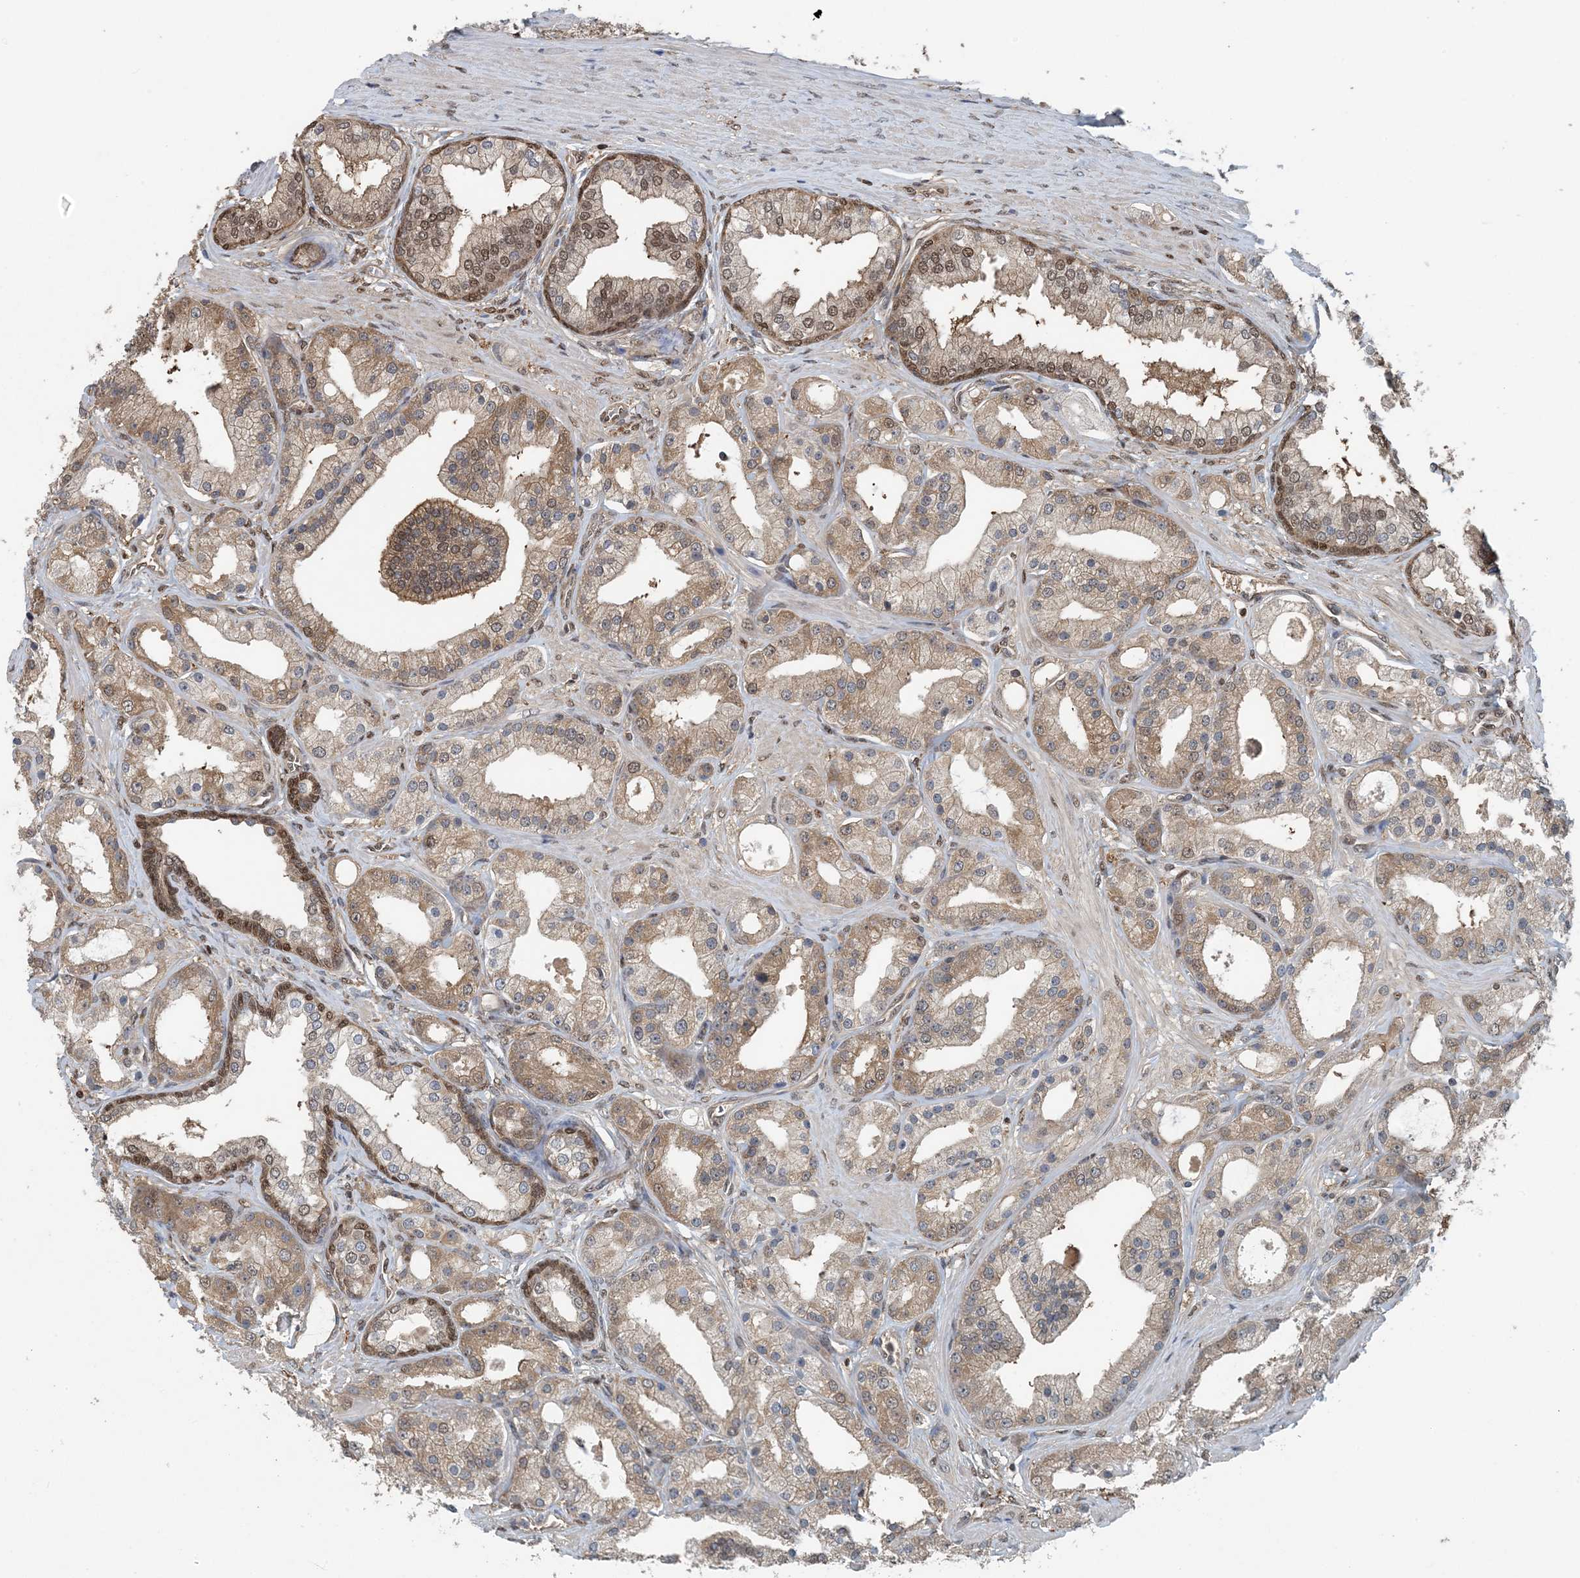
{"staining": {"intensity": "moderate", "quantity": ">75%", "location": "cytoplasmic/membranous"}, "tissue": "prostate cancer", "cell_type": "Tumor cells", "image_type": "cancer", "snomed": [{"axis": "morphology", "description": "Adenocarcinoma, Low grade"}, {"axis": "topography", "description": "Prostate"}], "caption": "DAB (3,3'-diaminobenzidine) immunohistochemical staining of human prostate cancer displays moderate cytoplasmic/membranous protein staining in approximately >75% of tumor cells.", "gene": "HIKESHI", "patient": {"sex": "male", "age": 67}}